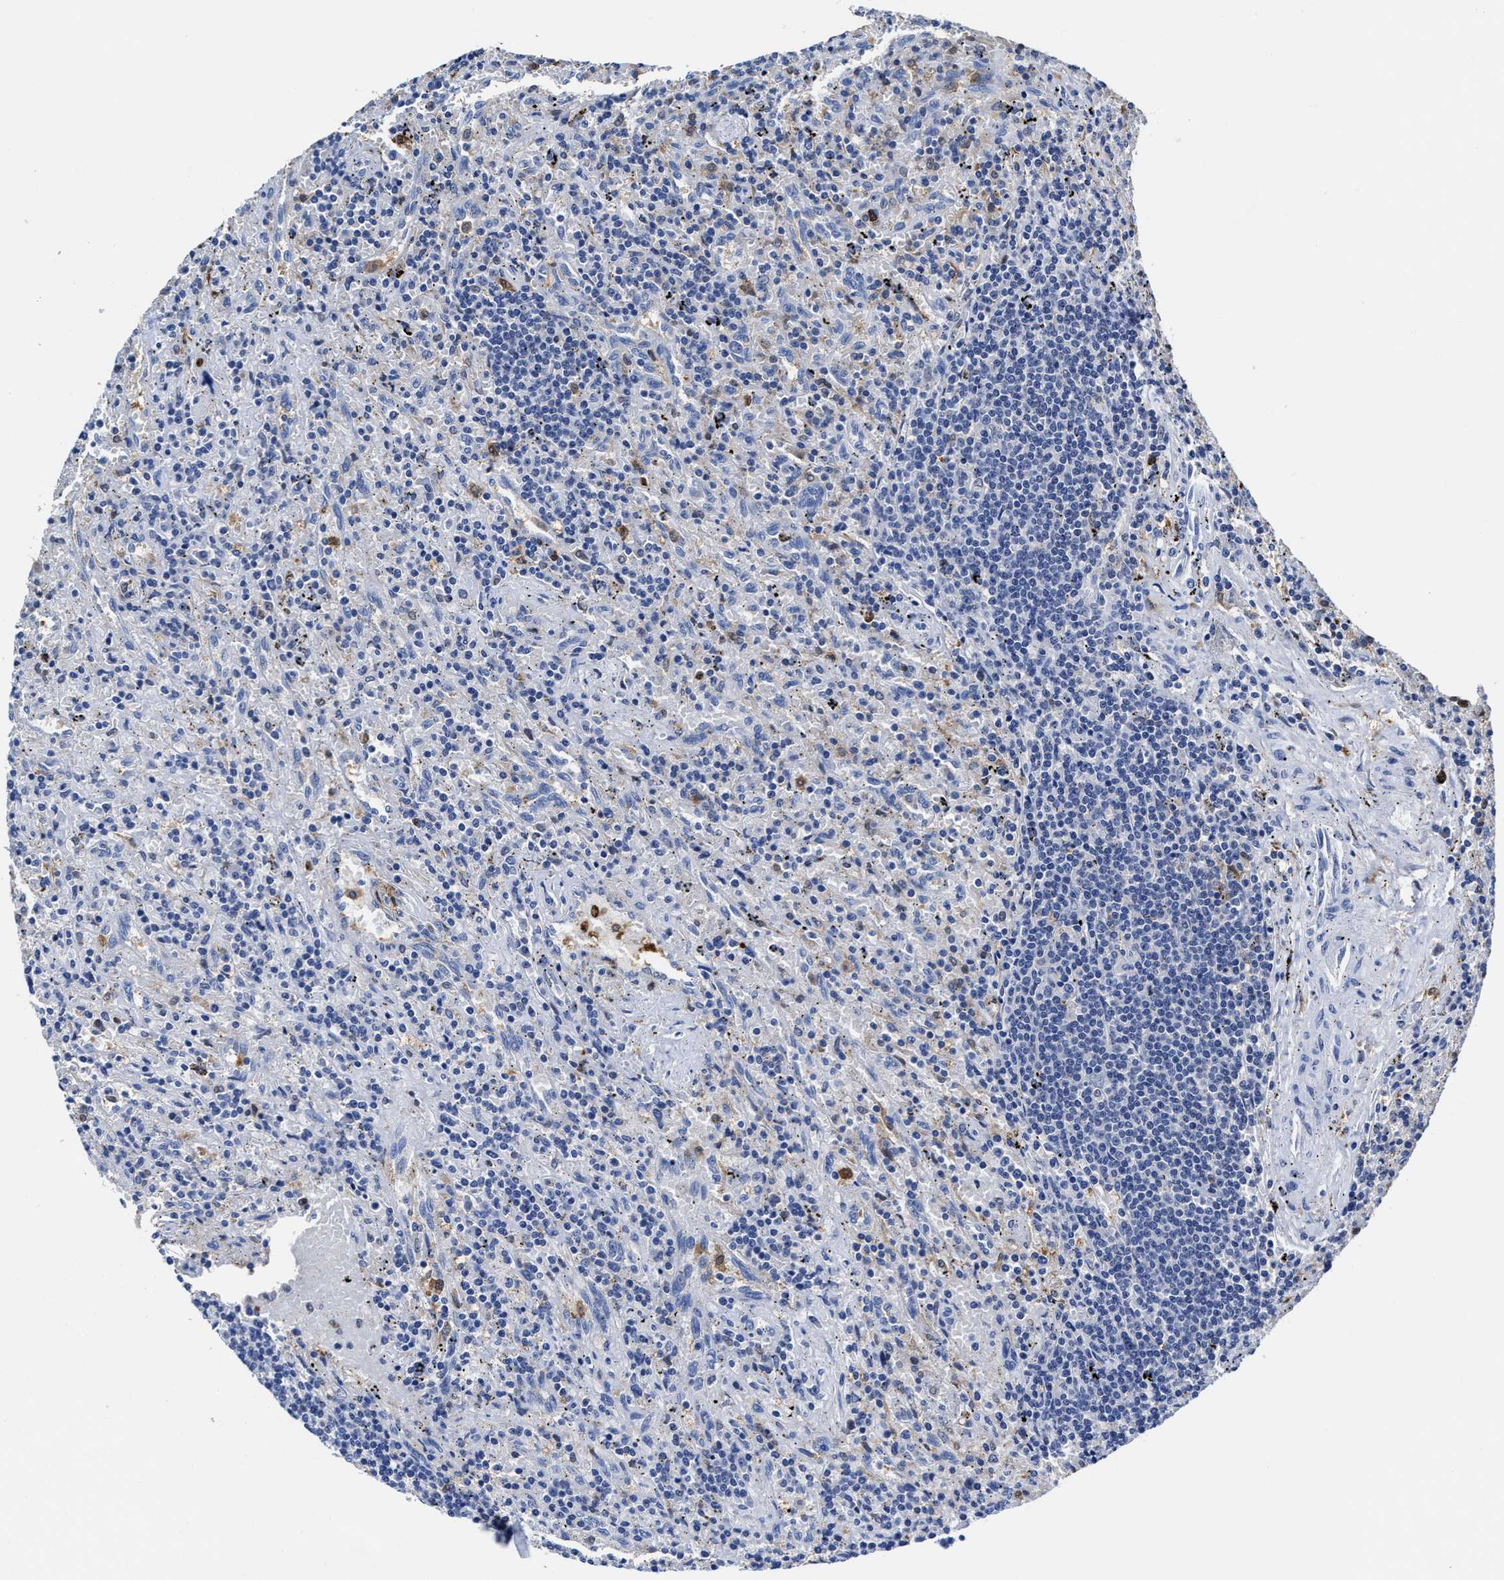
{"staining": {"intensity": "negative", "quantity": "none", "location": "none"}, "tissue": "lymphoma", "cell_type": "Tumor cells", "image_type": "cancer", "snomed": [{"axis": "morphology", "description": "Malignant lymphoma, non-Hodgkin's type, Low grade"}, {"axis": "topography", "description": "Spleen"}], "caption": "This is a photomicrograph of immunohistochemistry staining of malignant lymphoma, non-Hodgkin's type (low-grade), which shows no positivity in tumor cells.", "gene": "PRPF4B", "patient": {"sex": "male", "age": 76}}